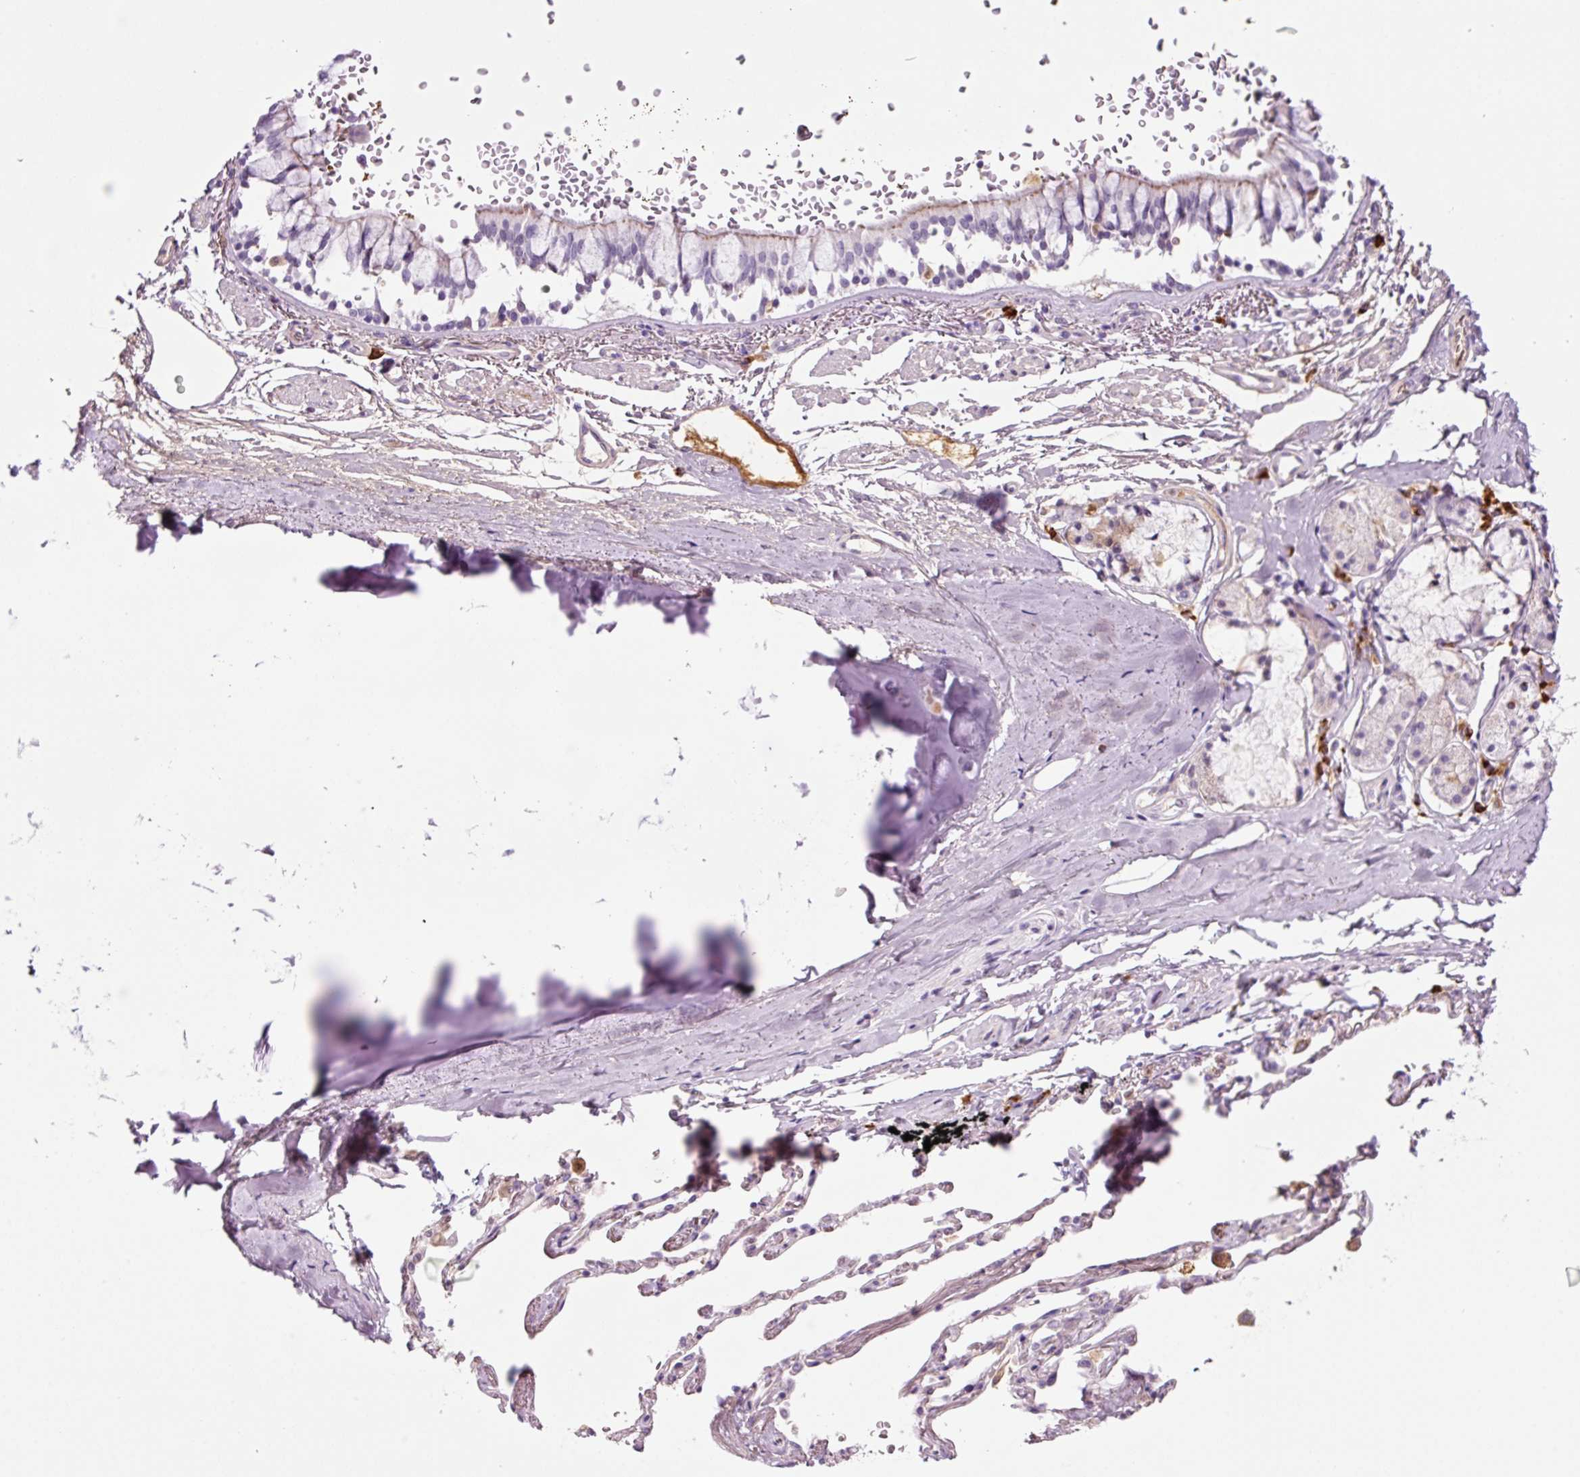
{"staining": {"intensity": "moderate", "quantity": "25%-75%", "location": "cytoplasmic/membranous"}, "tissue": "bronchus", "cell_type": "Respiratory epithelial cells", "image_type": "normal", "snomed": [{"axis": "morphology", "description": "Normal tissue, NOS"}, {"axis": "topography", "description": "Bronchus"}], "caption": "A high-resolution histopathology image shows immunohistochemistry staining of benign bronchus, which exhibits moderate cytoplasmic/membranous staining in about 25%-75% of respiratory epithelial cells. Using DAB (3,3'-diaminobenzidine) (brown) and hematoxylin (blue) stains, captured at high magnification using brightfield microscopy.", "gene": "KLF1", "patient": {"sex": "male", "age": 70}}